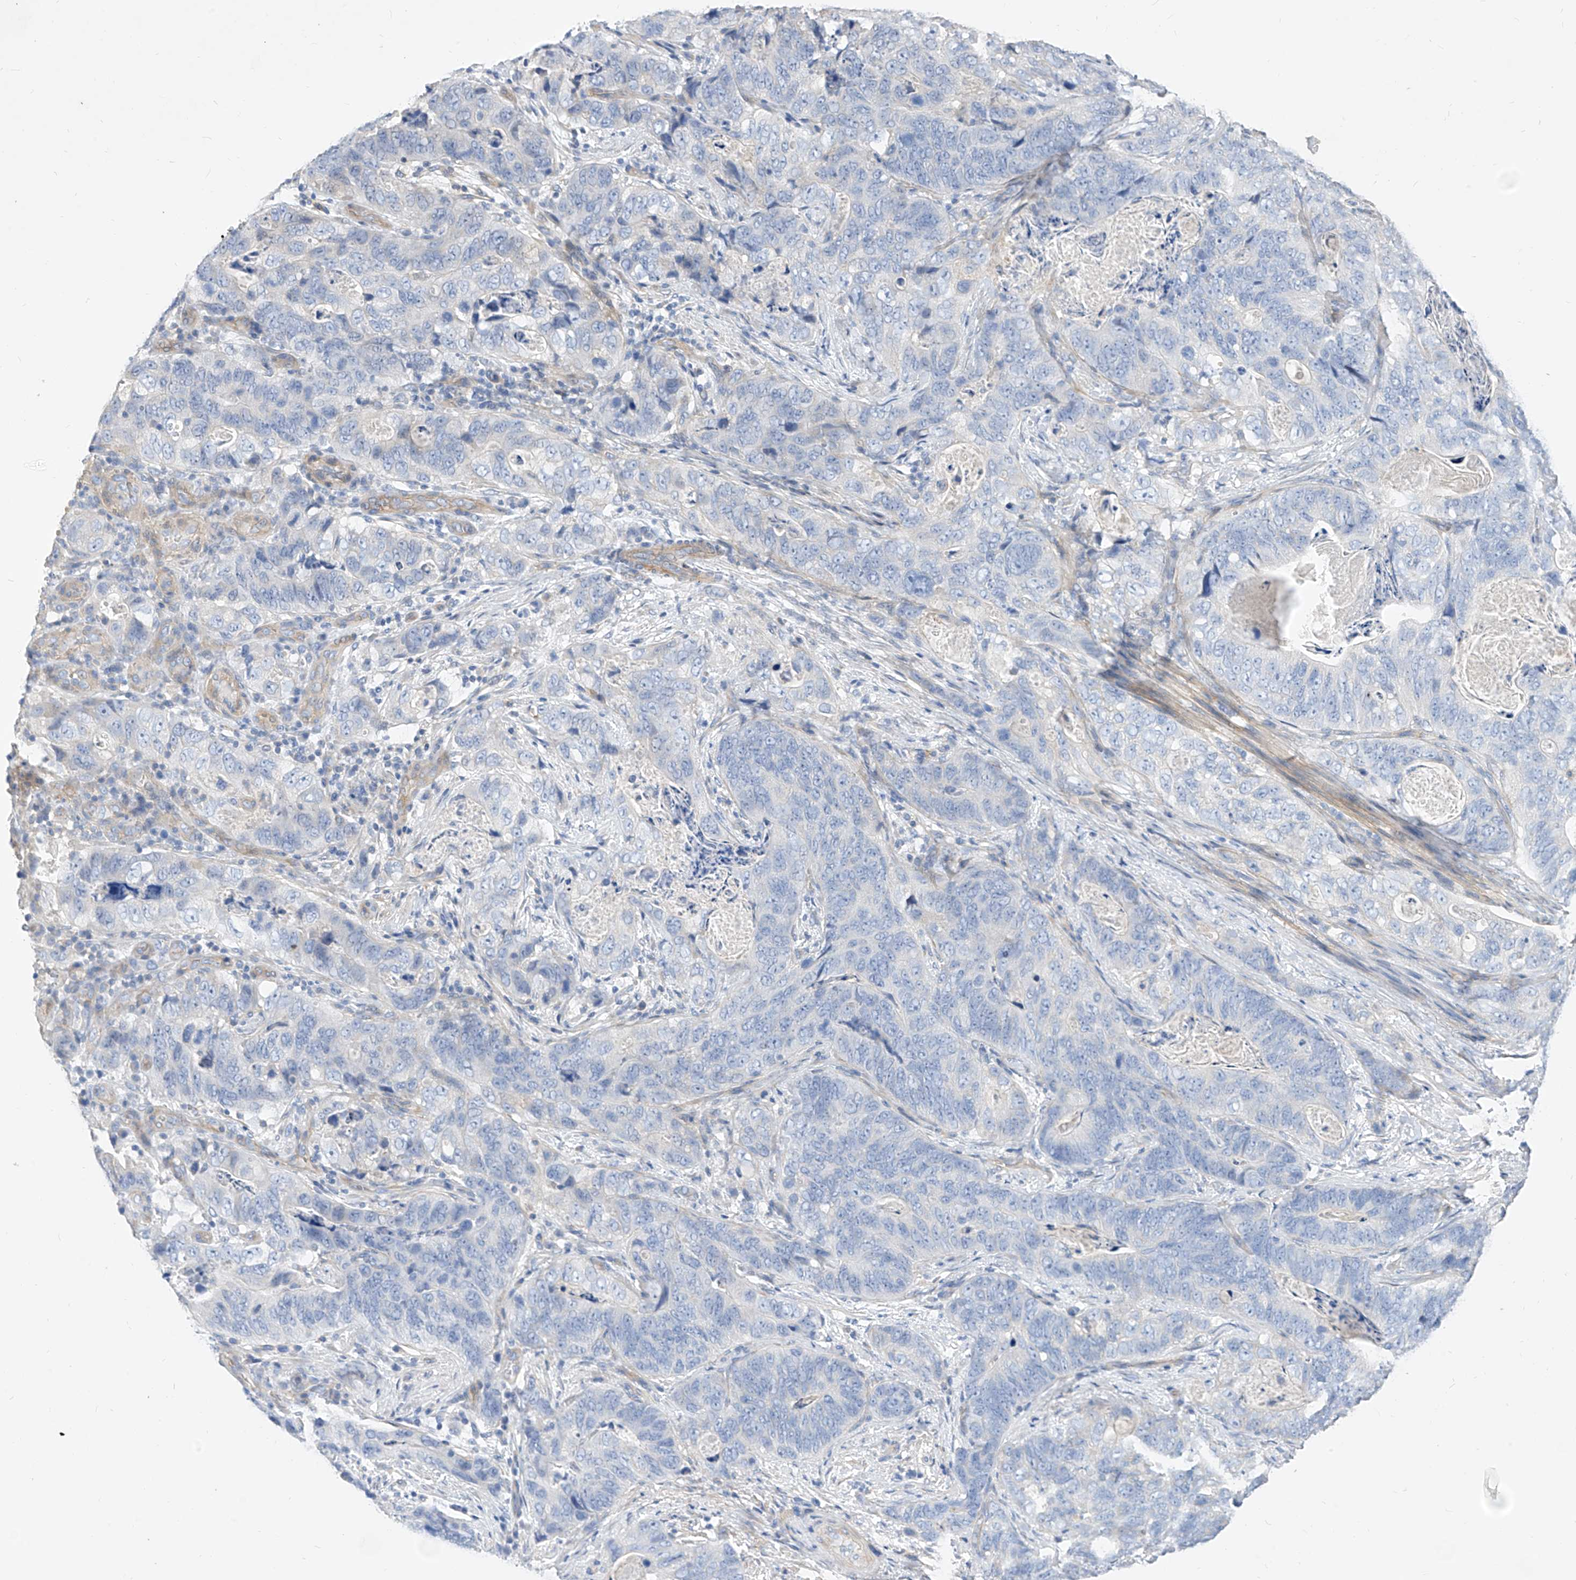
{"staining": {"intensity": "negative", "quantity": "none", "location": "none"}, "tissue": "stomach cancer", "cell_type": "Tumor cells", "image_type": "cancer", "snomed": [{"axis": "morphology", "description": "Normal tissue, NOS"}, {"axis": "morphology", "description": "Adenocarcinoma, NOS"}, {"axis": "topography", "description": "Stomach"}], "caption": "IHC histopathology image of neoplastic tissue: stomach cancer stained with DAB (3,3'-diaminobenzidine) reveals no significant protein staining in tumor cells.", "gene": "SCGB2A1", "patient": {"sex": "female", "age": 89}}